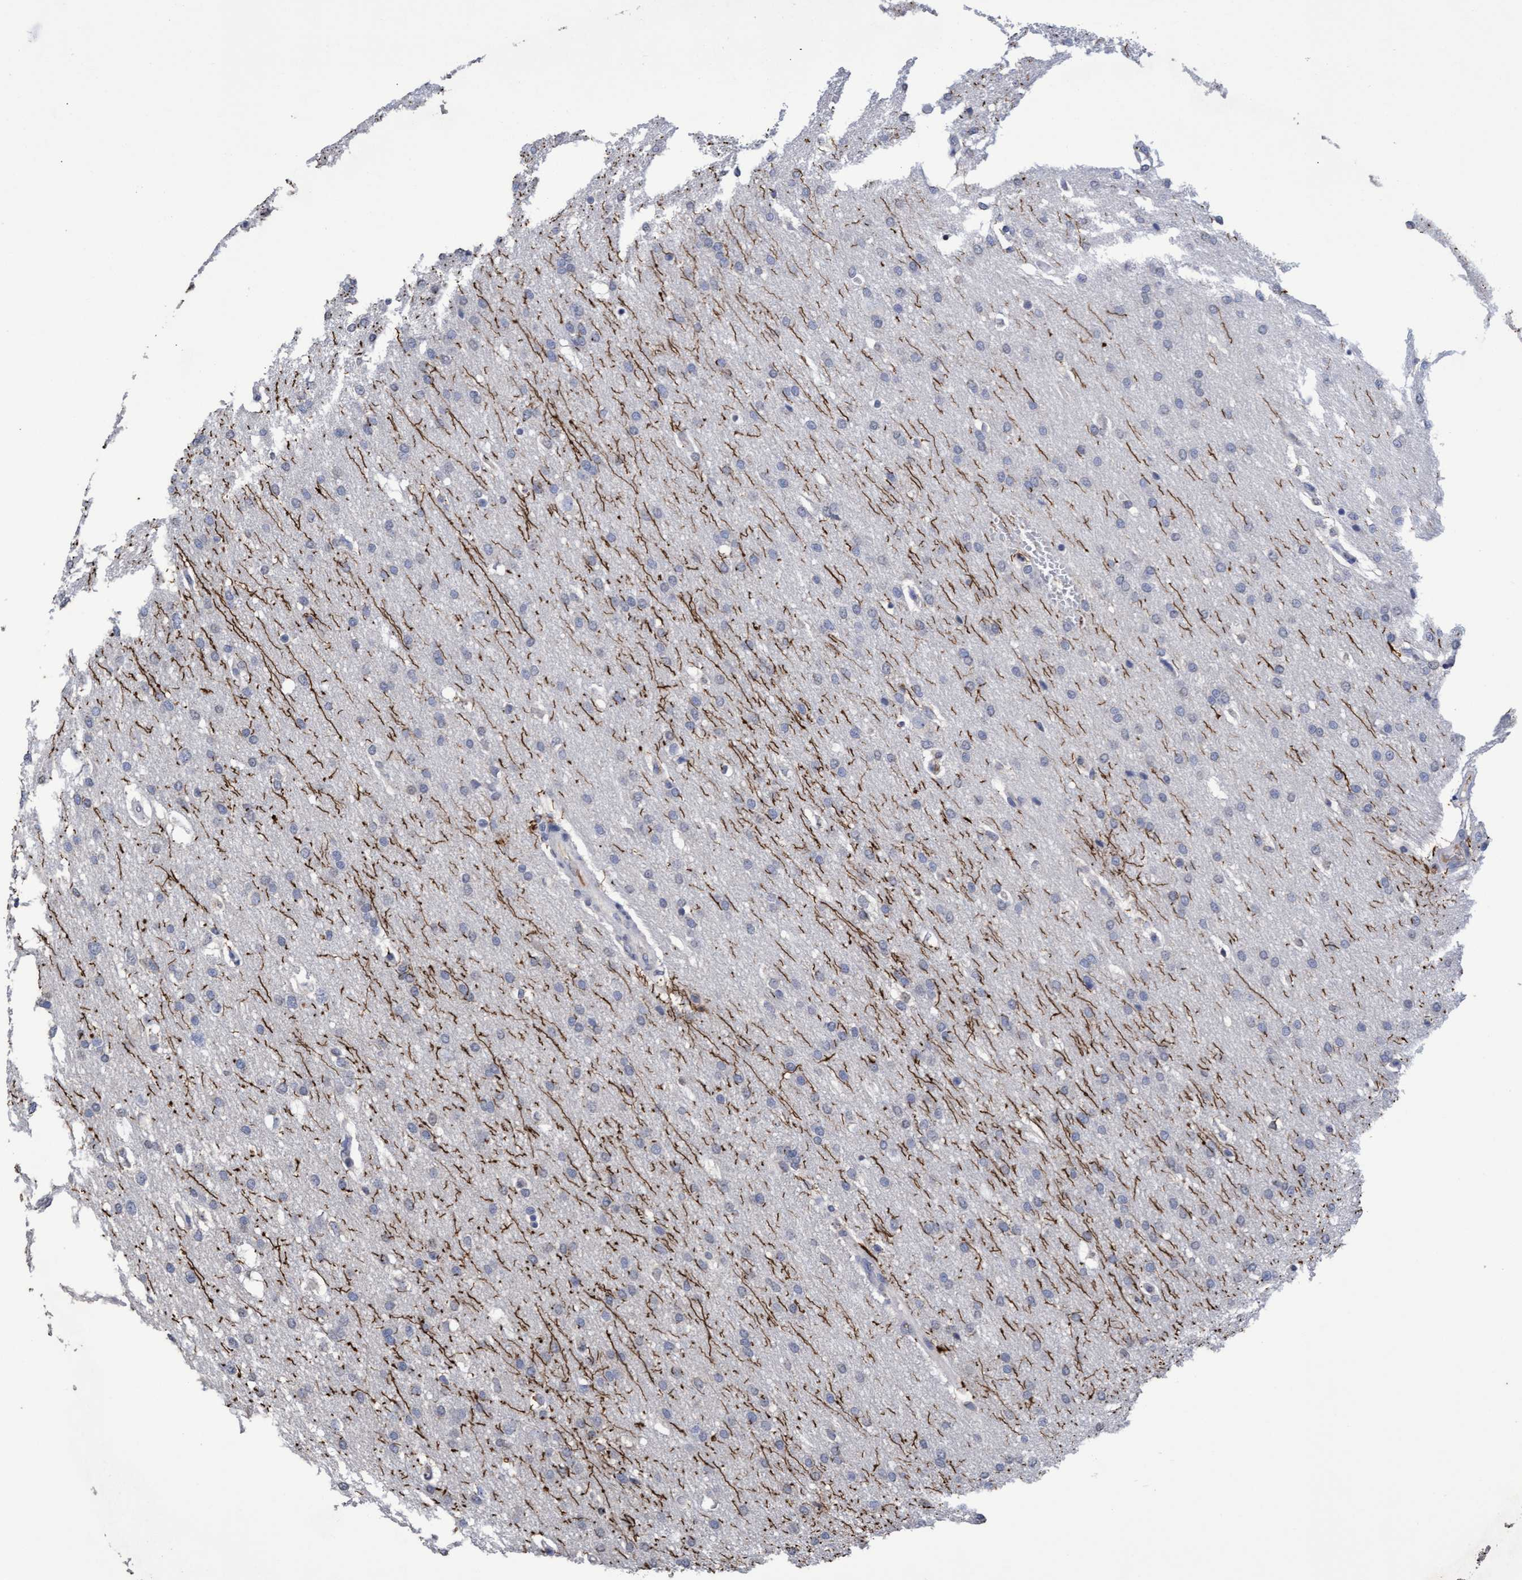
{"staining": {"intensity": "negative", "quantity": "none", "location": "none"}, "tissue": "glioma", "cell_type": "Tumor cells", "image_type": "cancer", "snomed": [{"axis": "morphology", "description": "Glioma, malignant, Low grade"}, {"axis": "topography", "description": "Brain"}], "caption": "IHC of human glioma displays no positivity in tumor cells.", "gene": "GPR39", "patient": {"sex": "female", "age": 37}}